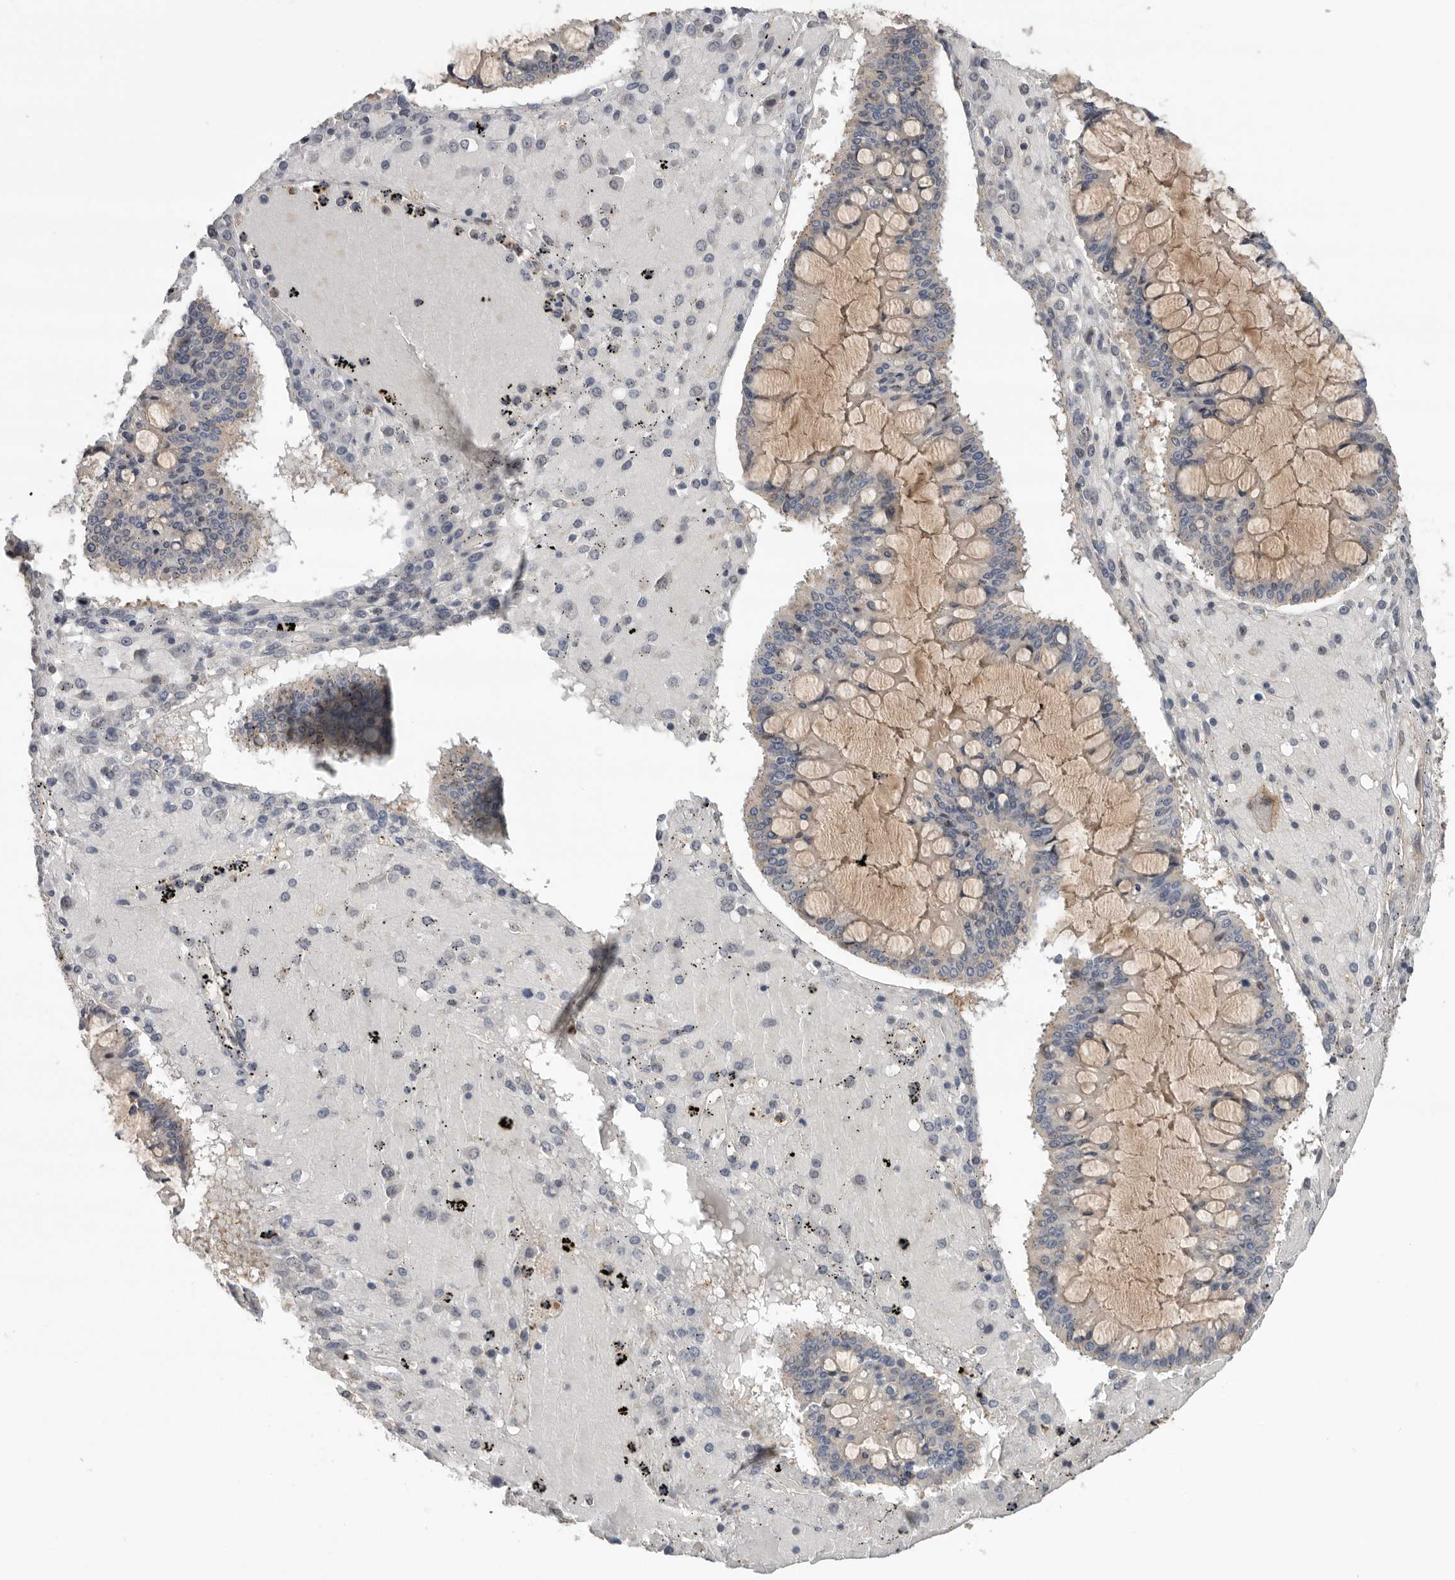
{"staining": {"intensity": "moderate", "quantity": "25%-75%", "location": "cytoplasmic/membranous"}, "tissue": "ovarian cancer", "cell_type": "Tumor cells", "image_type": "cancer", "snomed": [{"axis": "morphology", "description": "Cystadenocarcinoma, mucinous, NOS"}, {"axis": "topography", "description": "Ovary"}], "caption": "Tumor cells show medium levels of moderate cytoplasmic/membranous staining in approximately 25%-75% of cells in human ovarian cancer (mucinous cystadenocarcinoma).", "gene": "KLK5", "patient": {"sex": "female", "age": 73}}